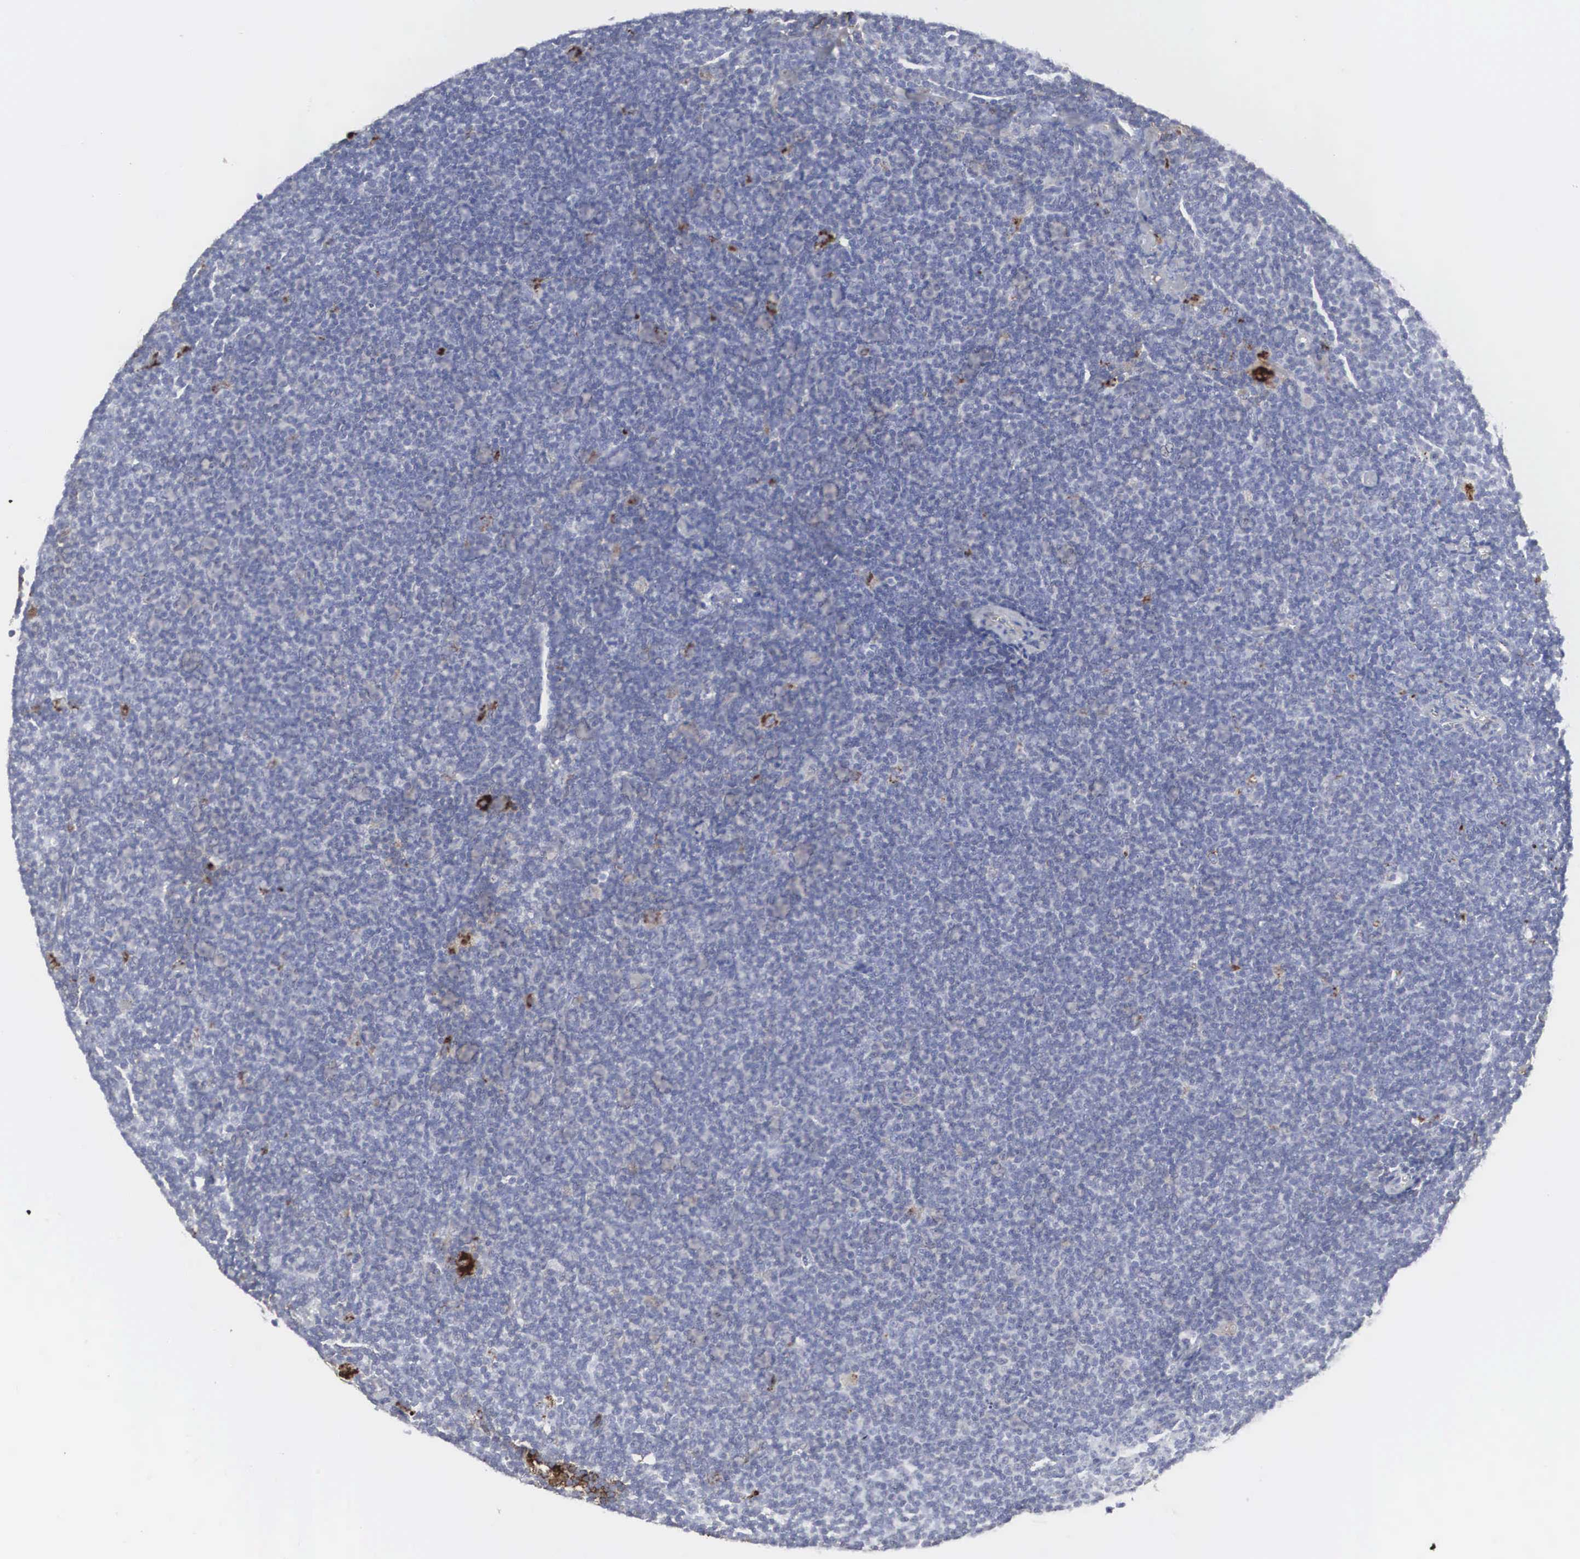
{"staining": {"intensity": "weak", "quantity": "<25%", "location": "cytoplasmic/membranous"}, "tissue": "lymphoma", "cell_type": "Tumor cells", "image_type": "cancer", "snomed": [{"axis": "morphology", "description": "Malignant lymphoma, non-Hodgkin's type, Low grade"}, {"axis": "topography", "description": "Lymph node"}], "caption": "Protein analysis of low-grade malignant lymphoma, non-Hodgkin's type reveals no significant positivity in tumor cells.", "gene": "LGALS3BP", "patient": {"sex": "male", "age": 65}}